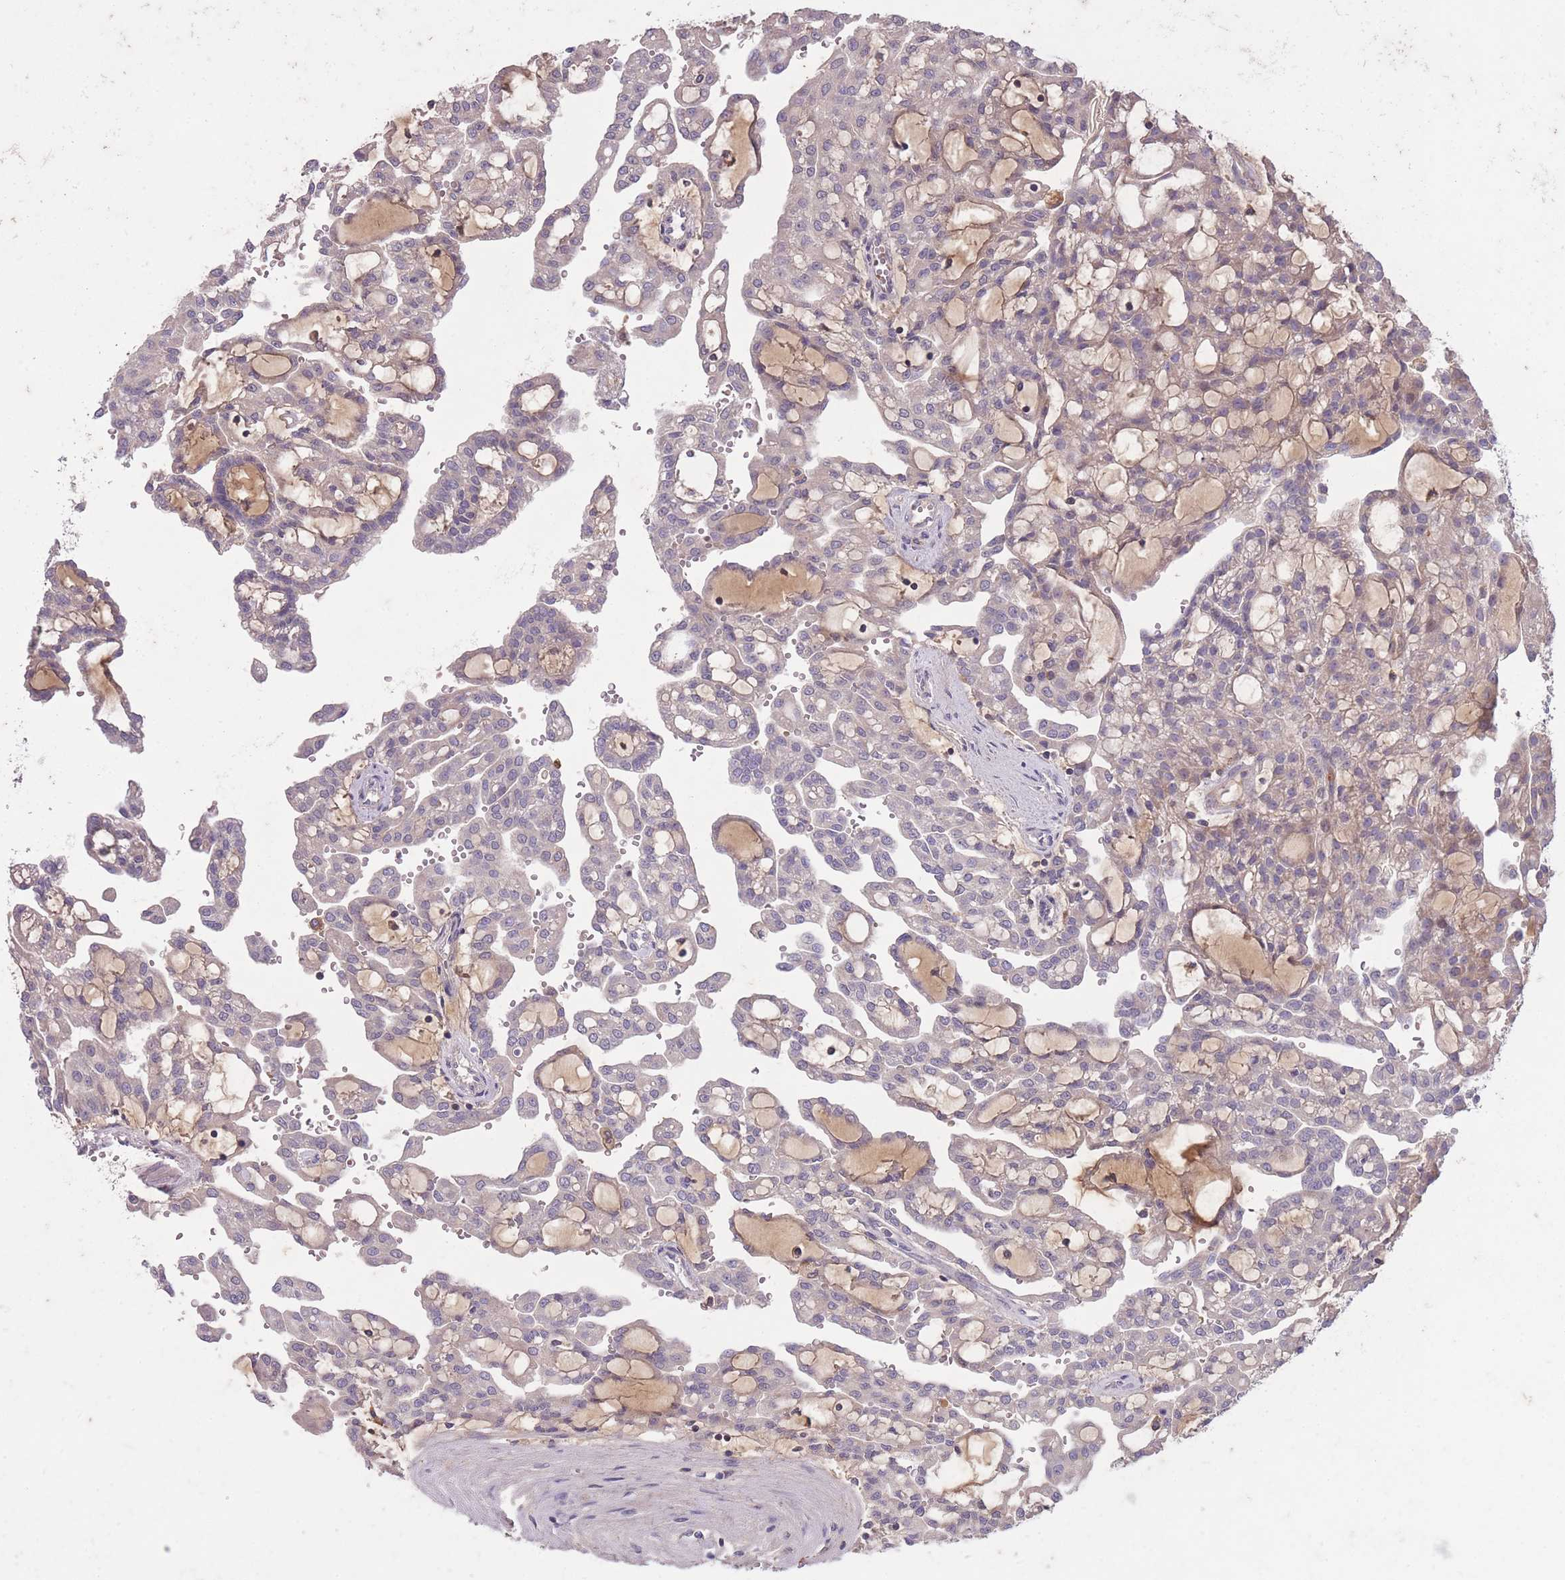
{"staining": {"intensity": "negative", "quantity": "none", "location": "none"}, "tissue": "renal cancer", "cell_type": "Tumor cells", "image_type": "cancer", "snomed": [{"axis": "morphology", "description": "Adenocarcinoma, NOS"}, {"axis": "topography", "description": "Kidney"}], "caption": "A histopathology image of human renal adenocarcinoma is negative for staining in tumor cells. (Immunohistochemistry, brightfield microscopy, high magnification).", "gene": "OR2V2", "patient": {"sex": "male", "age": 63}}